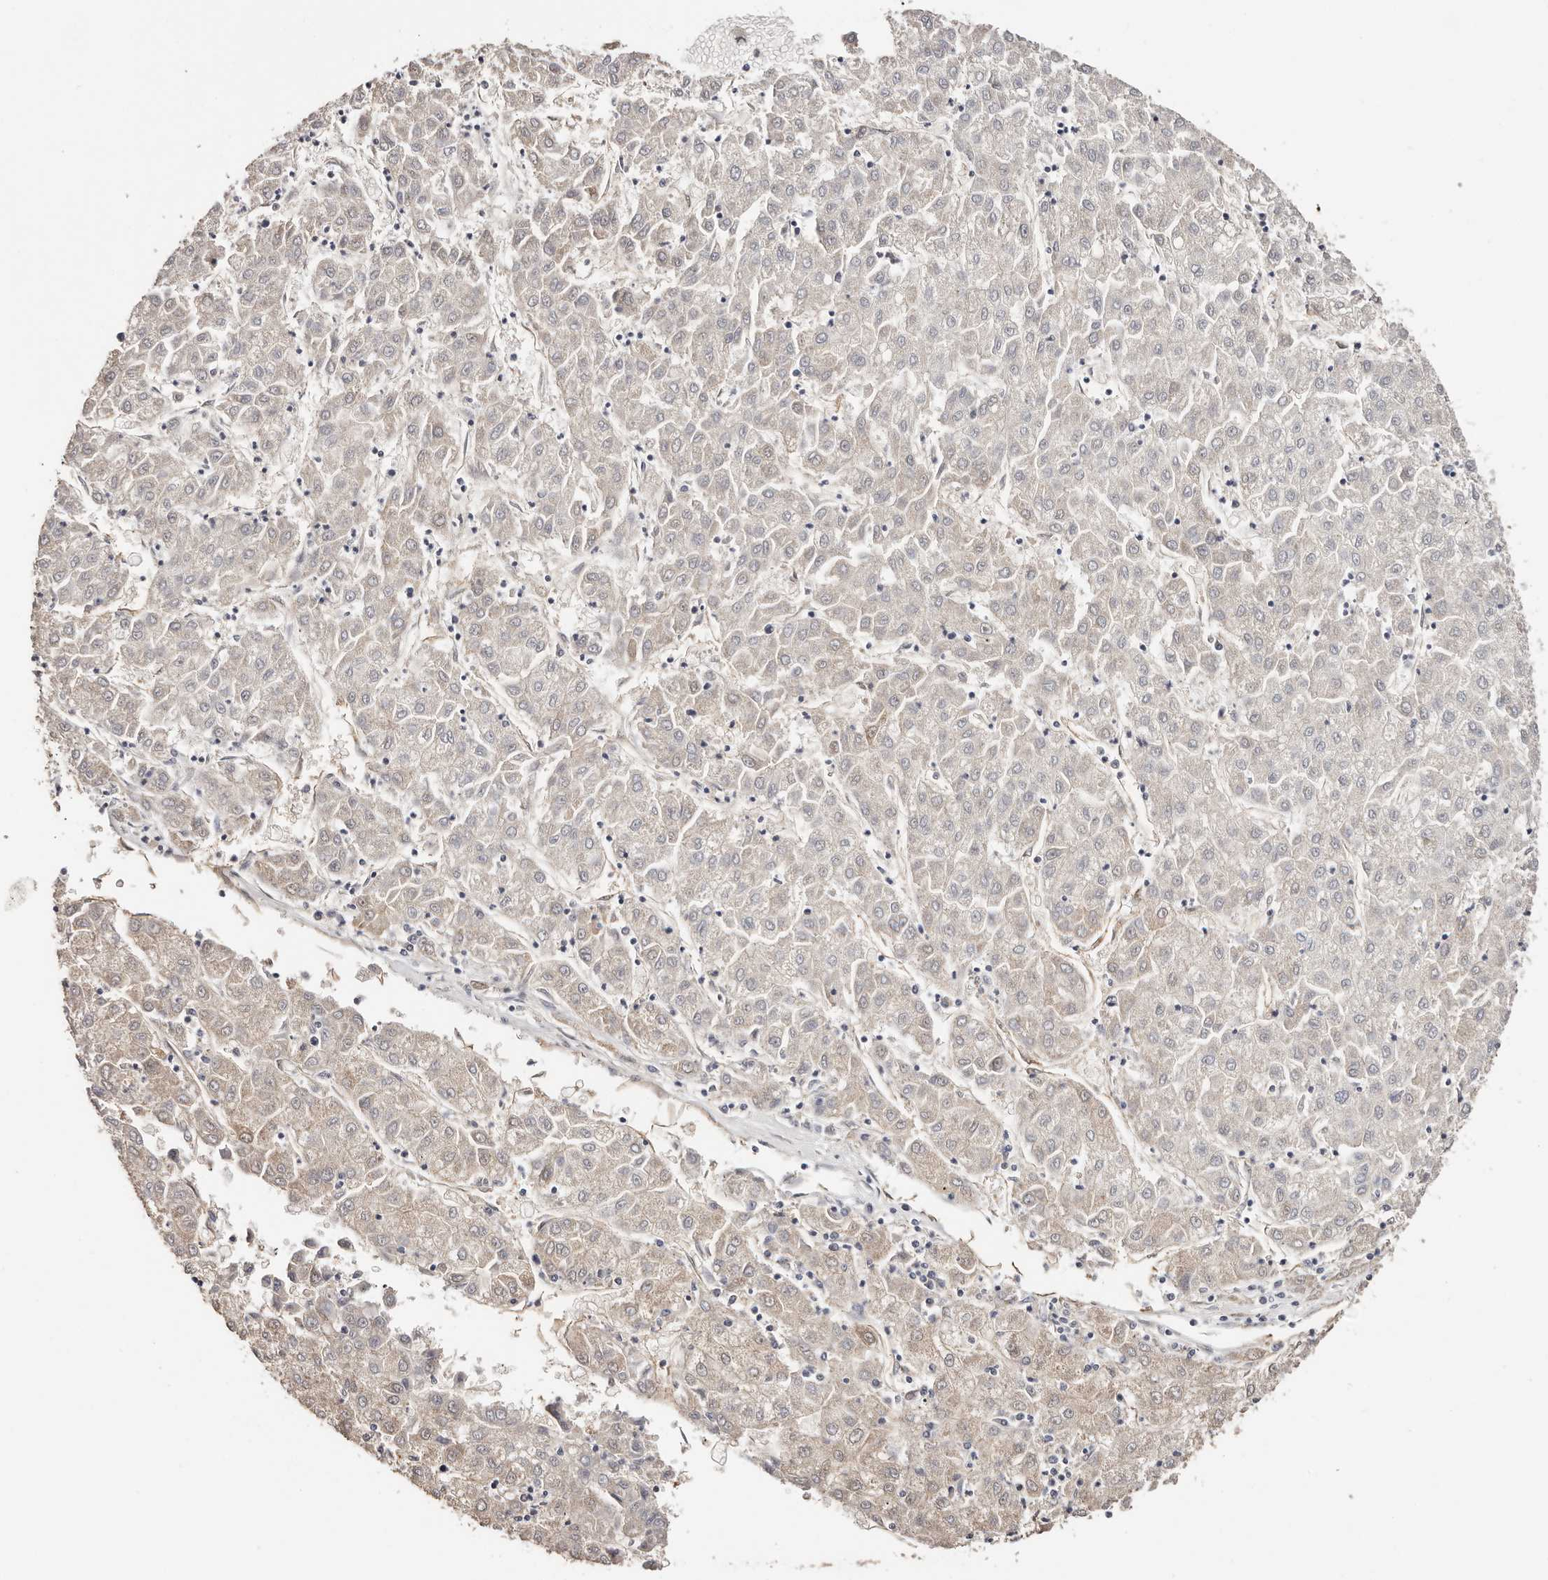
{"staining": {"intensity": "negative", "quantity": "none", "location": "none"}, "tissue": "liver cancer", "cell_type": "Tumor cells", "image_type": "cancer", "snomed": [{"axis": "morphology", "description": "Carcinoma, Hepatocellular, NOS"}, {"axis": "topography", "description": "Liver"}], "caption": "Tumor cells show no significant positivity in liver cancer (hepatocellular carcinoma). Brightfield microscopy of IHC stained with DAB (brown) and hematoxylin (blue), captured at high magnification.", "gene": "TGM2", "patient": {"sex": "male", "age": 72}}